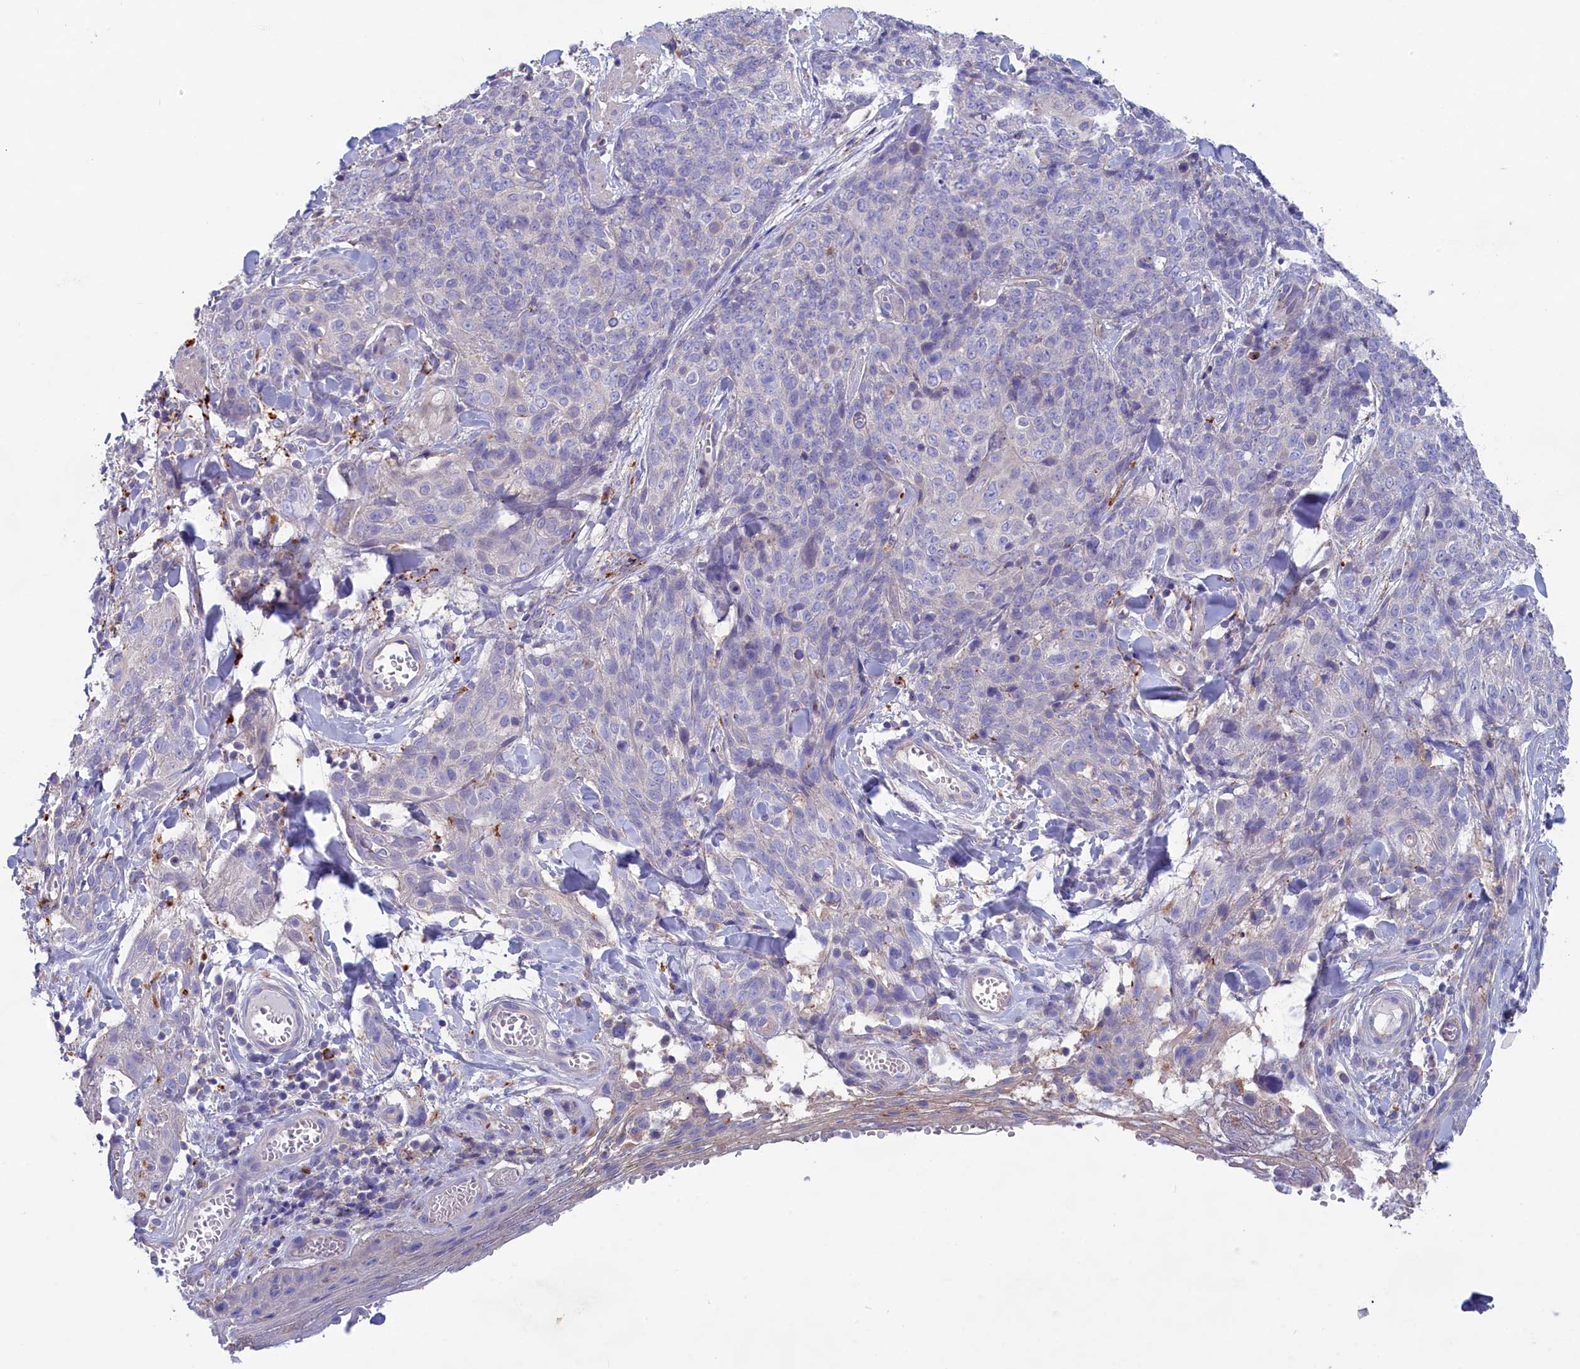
{"staining": {"intensity": "negative", "quantity": "none", "location": "none"}, "tissue": "skin cancer", "cell_type": "Tumor cells", "image_type": "cancer", "snomed": [{"axis": "morphology", "description": "Squamous cell carcinoma, NOS"}, {"axis": "topography", "description": "Skin"}, {"axis": "topography", "description": "Vulva"}], "caption": "This is an immunohistochemistry micrograph of human skin squamous cell carcinoma. There is no staining in tumor cells.", "gene": "WDR6", "patient": {"sex": "female", "age": 85}}